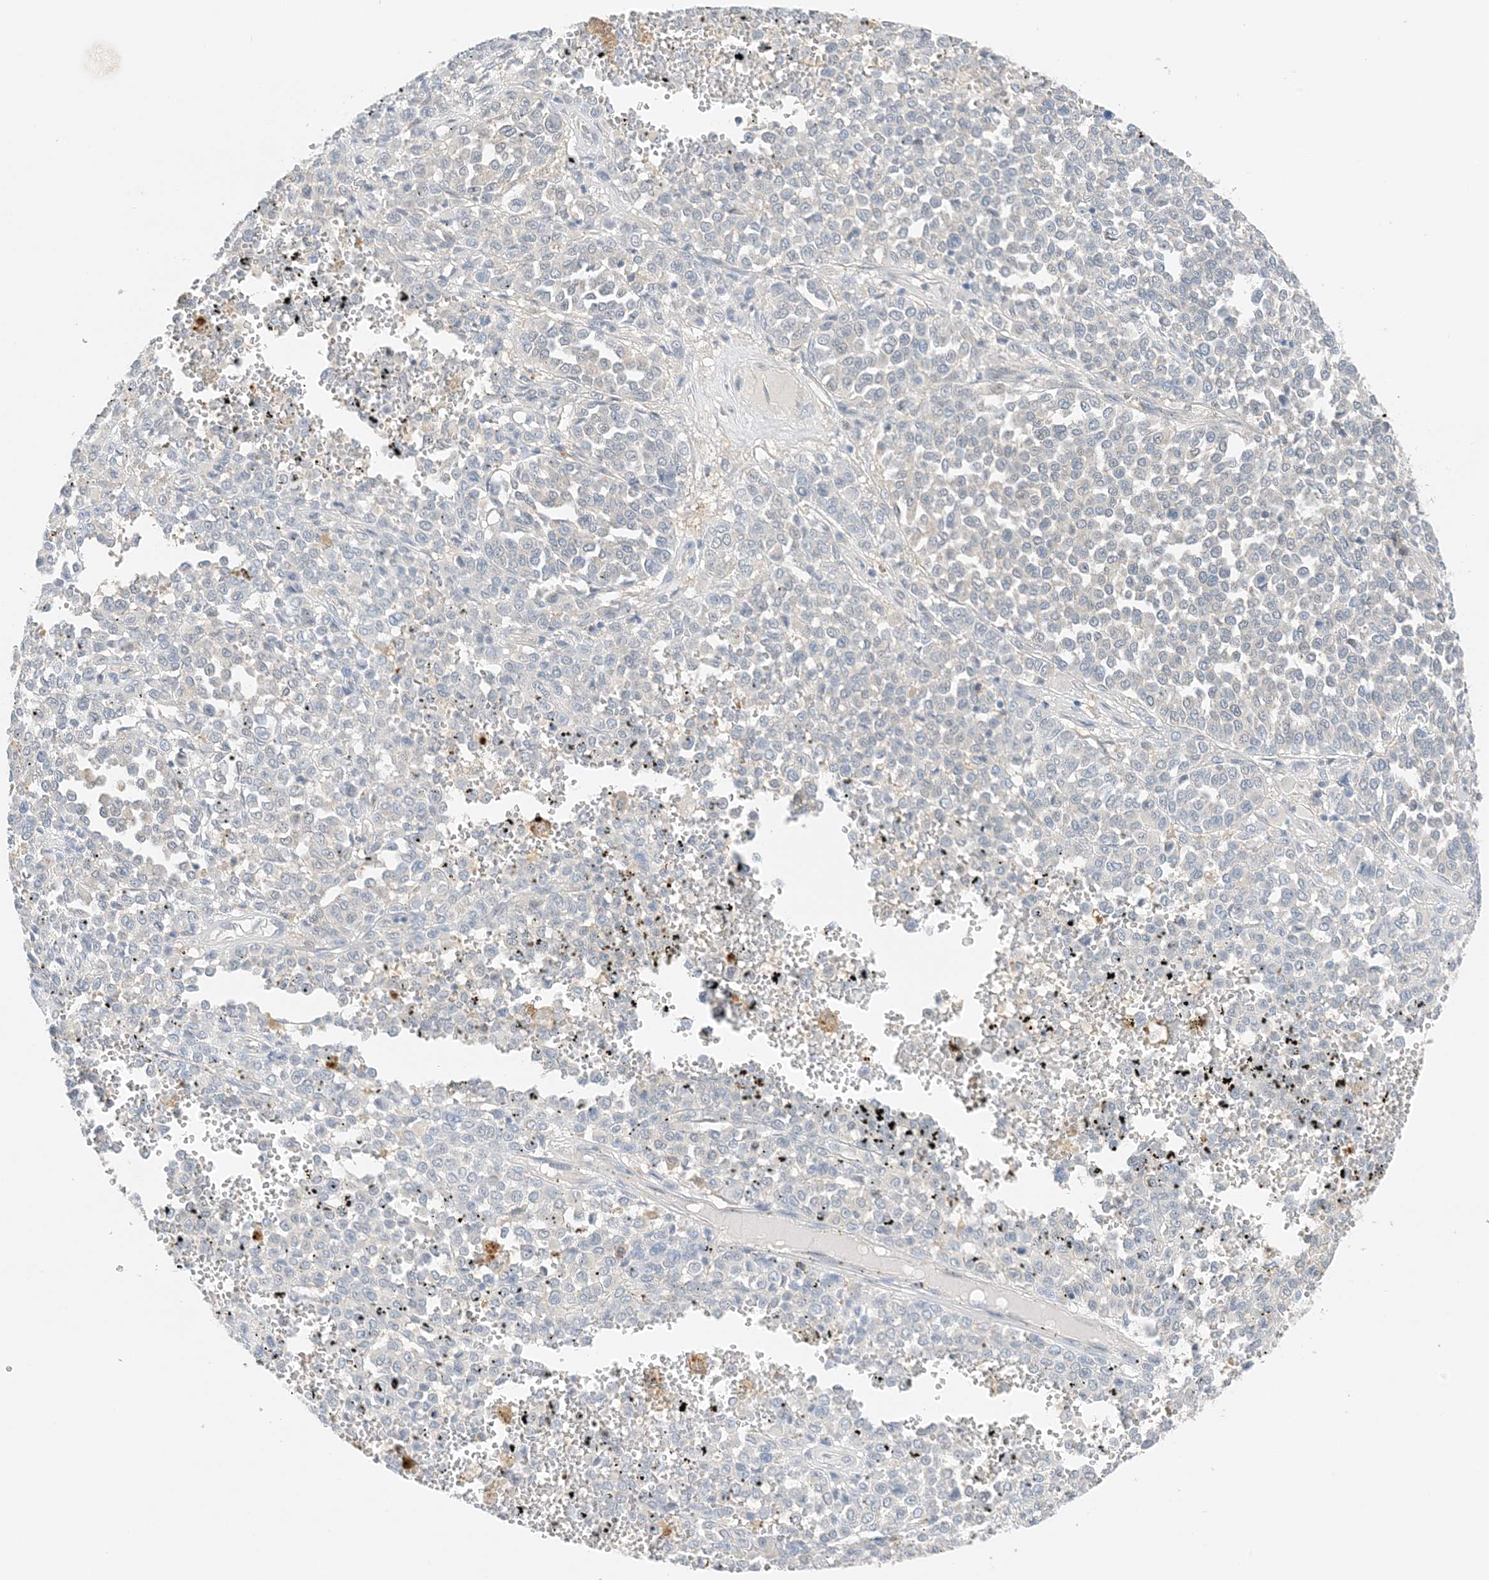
{"staining": {"intensity": "negative", "quantity": "none", "location": "none"}, "tissue": "melanoma", "cell_type": "Tumor cells", "image_type": "cancer", "snomed": [{"axis": "morphology", "description": "Malignant melanoma, Metastatic site"}, {"axis": "topography", "description": "Pancreas"}], "caption": "IHC histopathology image of neoplastic tissue: melanoma stained with DAB (3,3'-diaminobenzidine) displays no significant protein staining in tumor cells.", "gene": "KIFBP", "patient": {"sex": "female", "age": 30}}